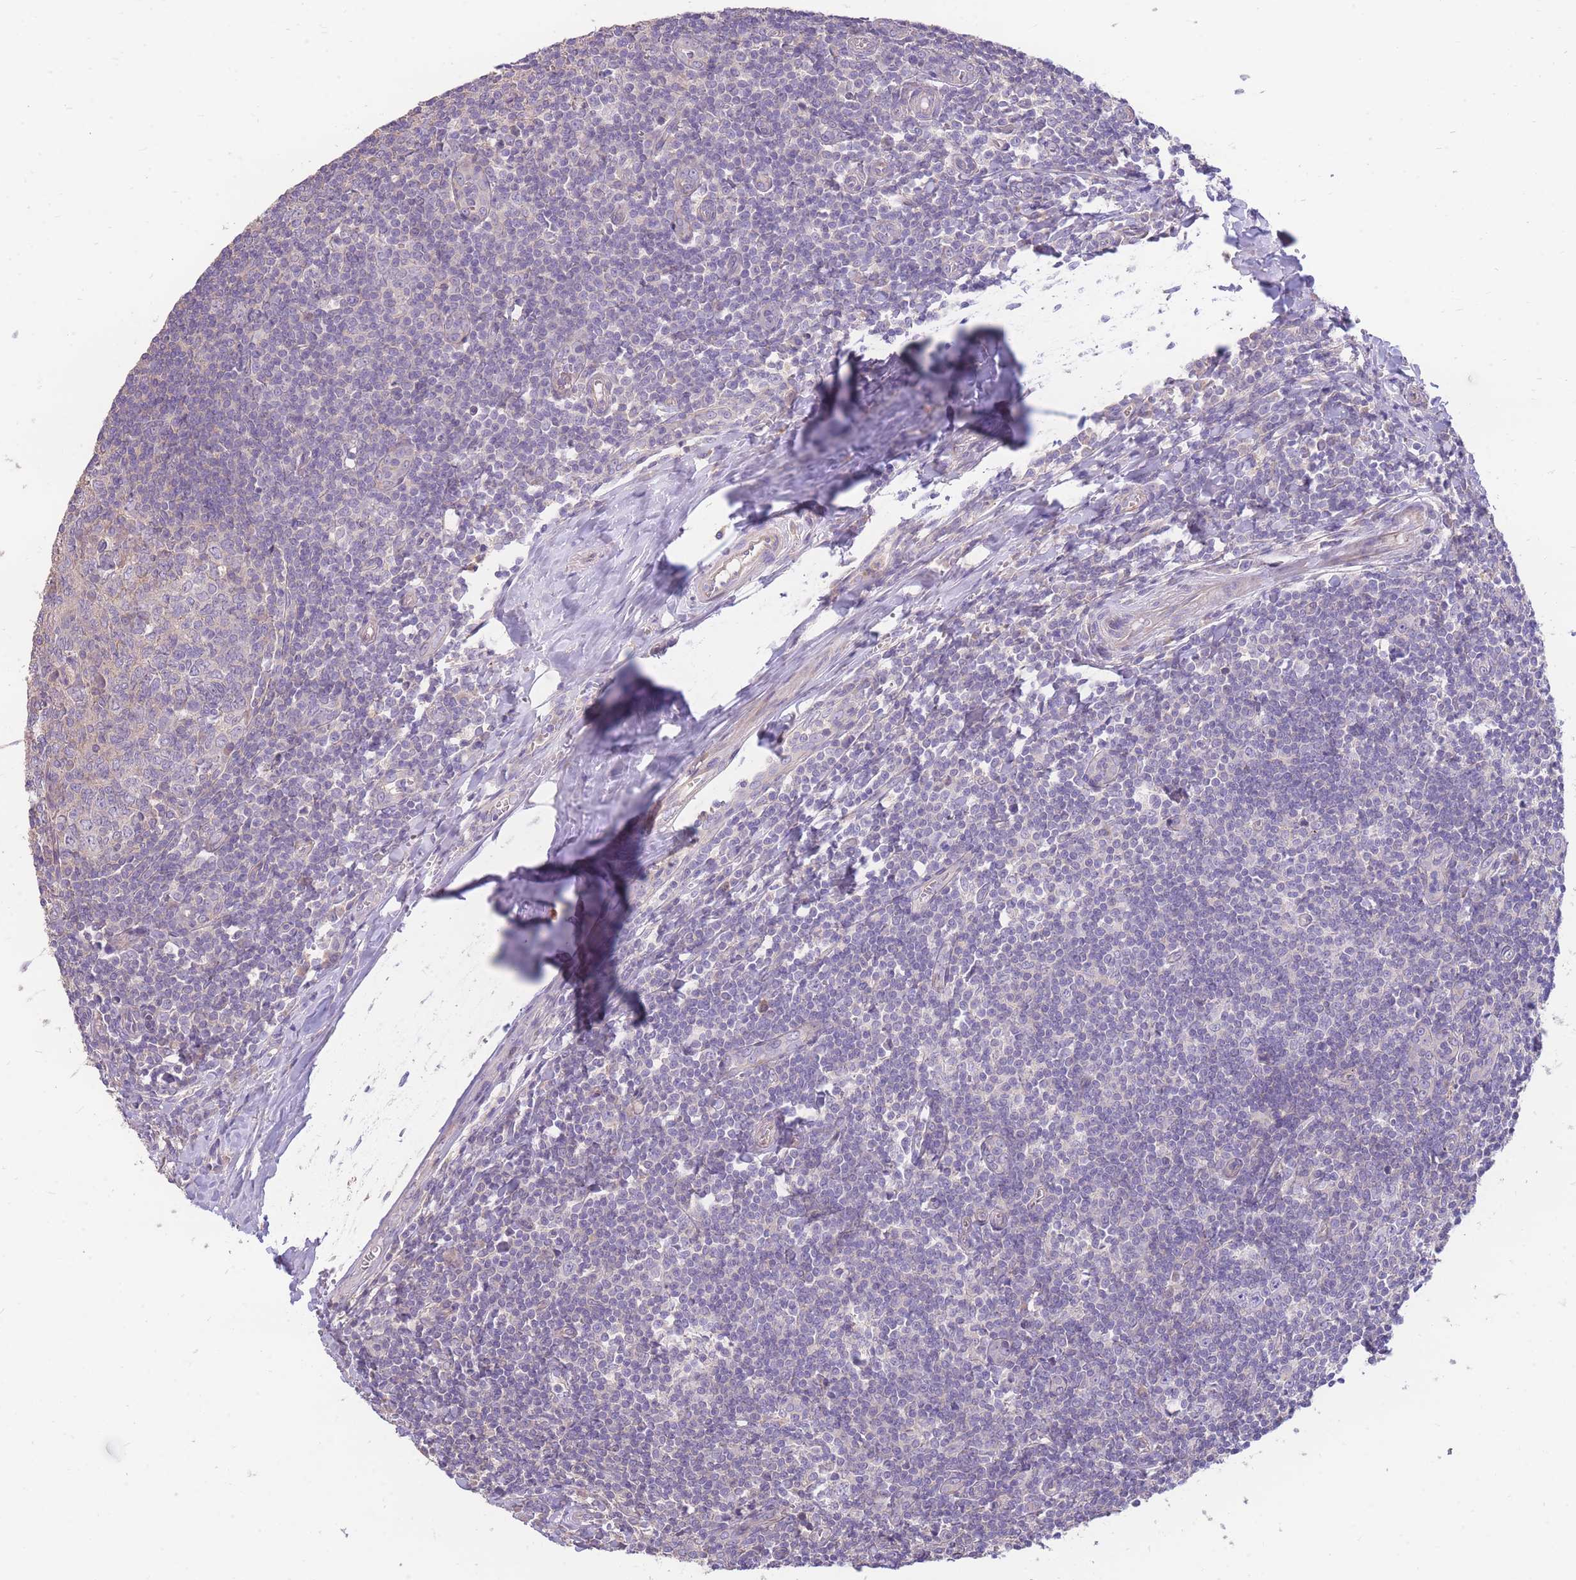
{"staining": {"intensity": "negative", "quantity": "none", "location": "none"}, "tissue": "tonsil", "cell_type": "Germinal center cells", "image_type": "normal", "snomed": [{"axis": "morphology", "description": "Normal tissue, NOS"}, {"axis": "topography", "description": "Tonsil"}], "caption": "A high-resolution photomicrograph shows immunohistochemistry staining of unremarkable tonsil, which demonstrates no significant expression in germinal center cells.", "gene": "OR5T1", "patient": {"sex": "male", "age": 27}}